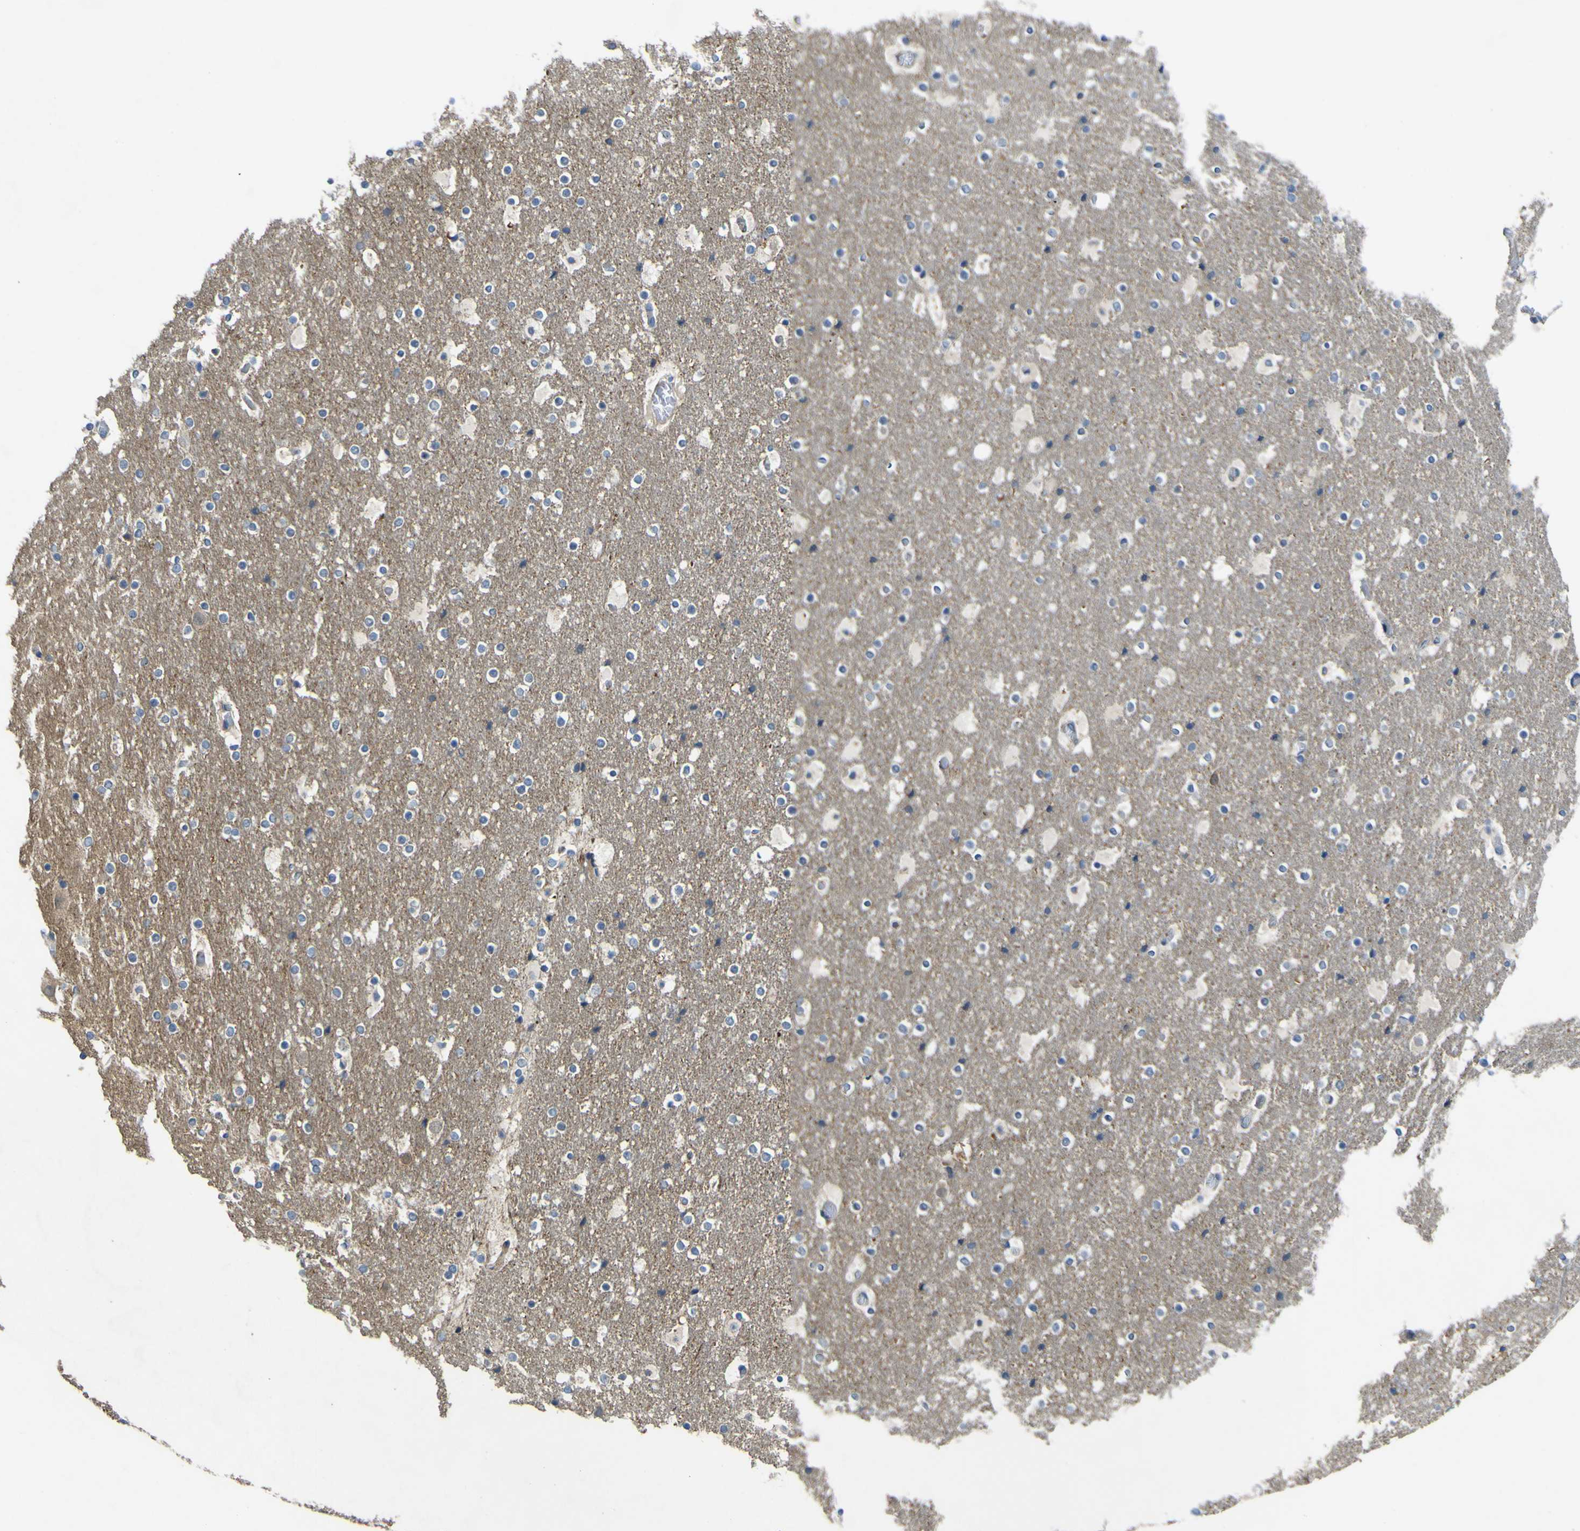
{"staining": {"intensity": "negative", "quantity": "none", "location": "none"}, "tissue": "cerebral cortex", "cell_type": "Endothelial cells", "image_type": "normal", "snomed": [{"axis": "morphology", "description": "Normal tissue, NOS"}, {"axis": "topography", "description": "Cerebral cortex"}], "caption": "Immunohistochemical staining of benign human cerebral cortex demonstrates no significant expression in endothelial cells. (DAB IHC with hematoxylin counter stain).", "gene": "ALDH18A1", "patient": {"sex": "male", "age": 57}}